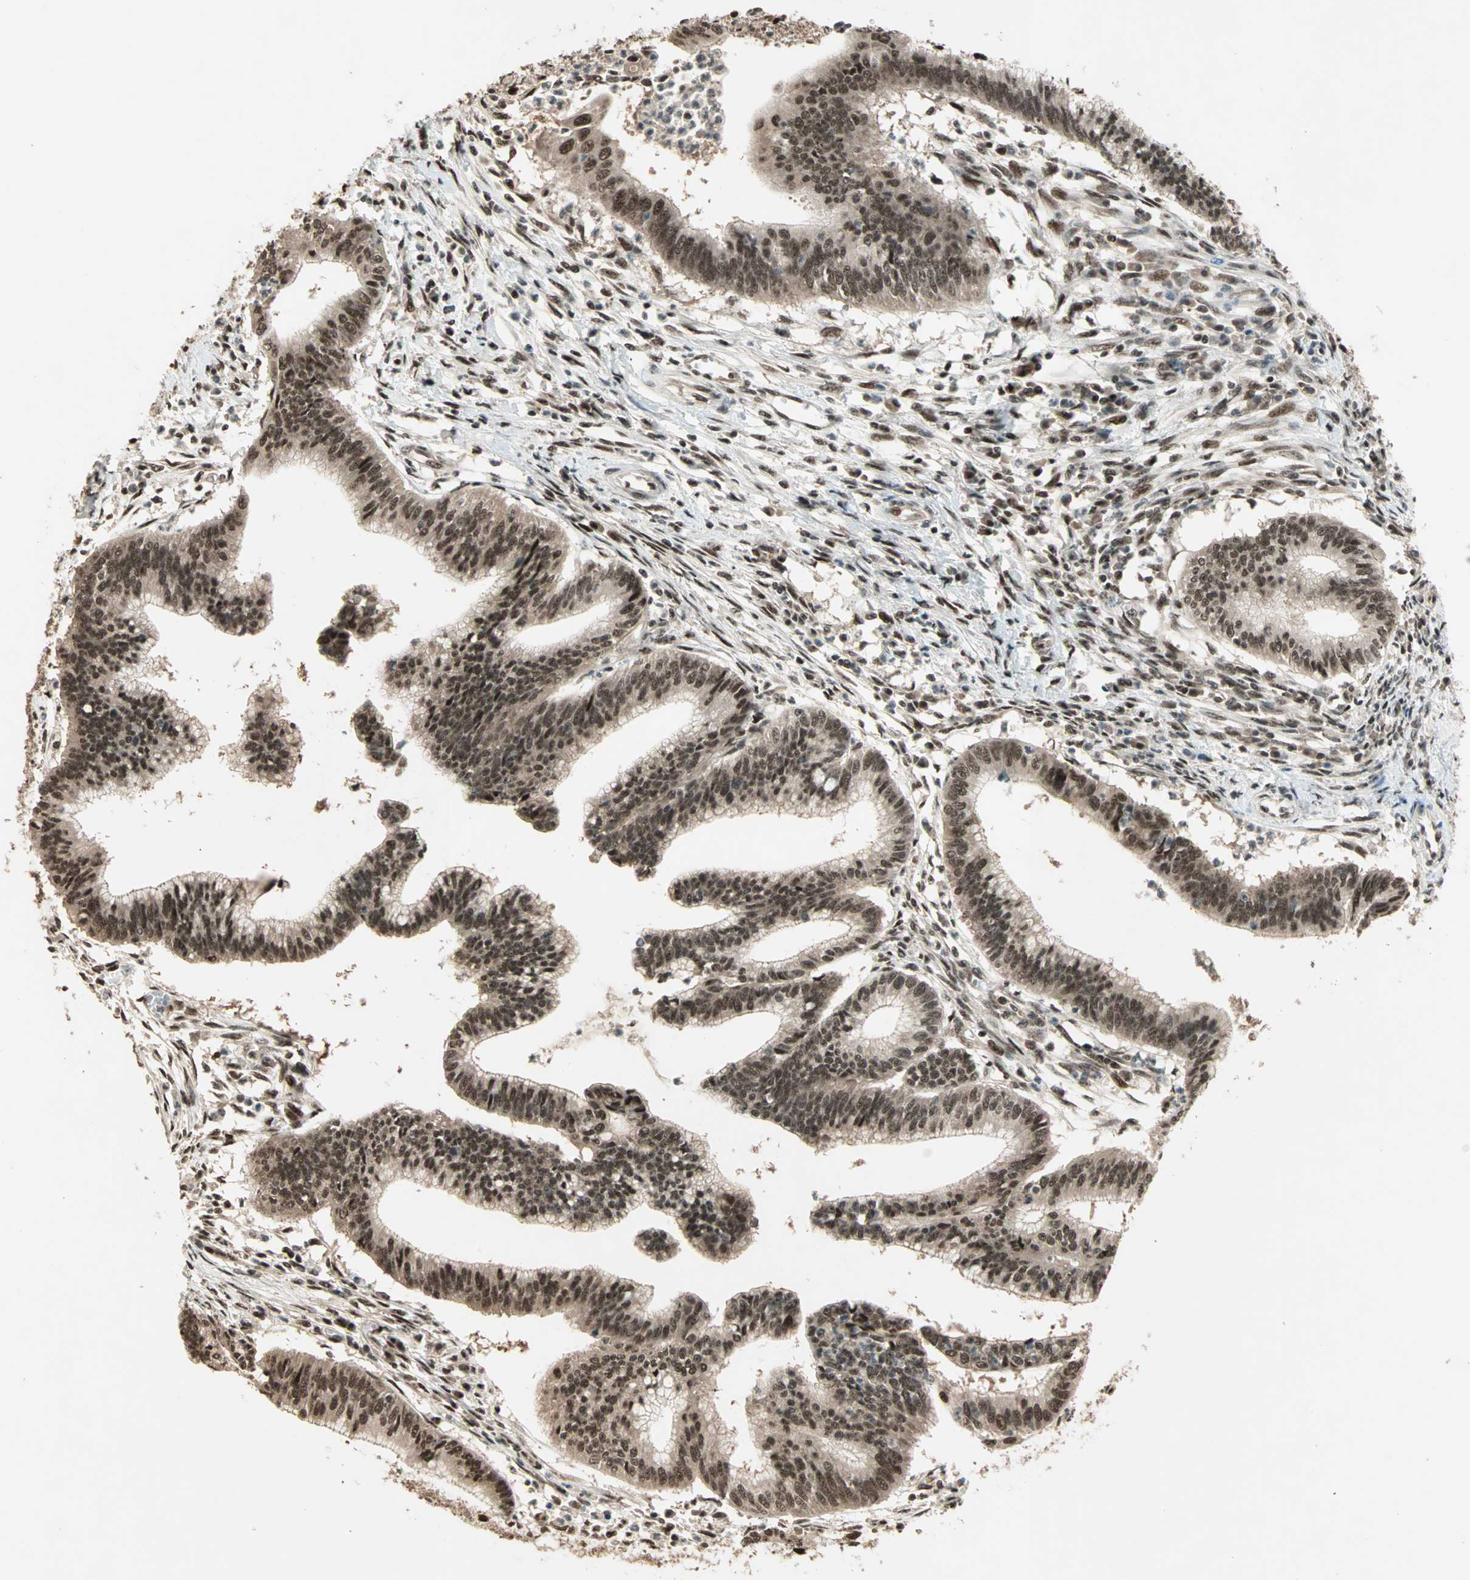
{"staining": {"intensity": "strong", "quantity": ">75%", "location": "cytoplasmic/membranous,nuclear"}, "tissue": "cervical cancer", "cell_type": "Tumor cells", "image_type": "cancer", "snomed": [{"axis": "morphology", "description": "Adenocarcinoma, NOS"}, {"axis": "topography", "description": "Cervix"}], "caption": "Protein staining of adenocarcinoma (cervical) tissue reveals strong cytoplasmic/membranous and nuclear expression in approximately >75% of tumor cells.", "gene": "ZNF44", "patient": {"sex": "female", "age": 36}}